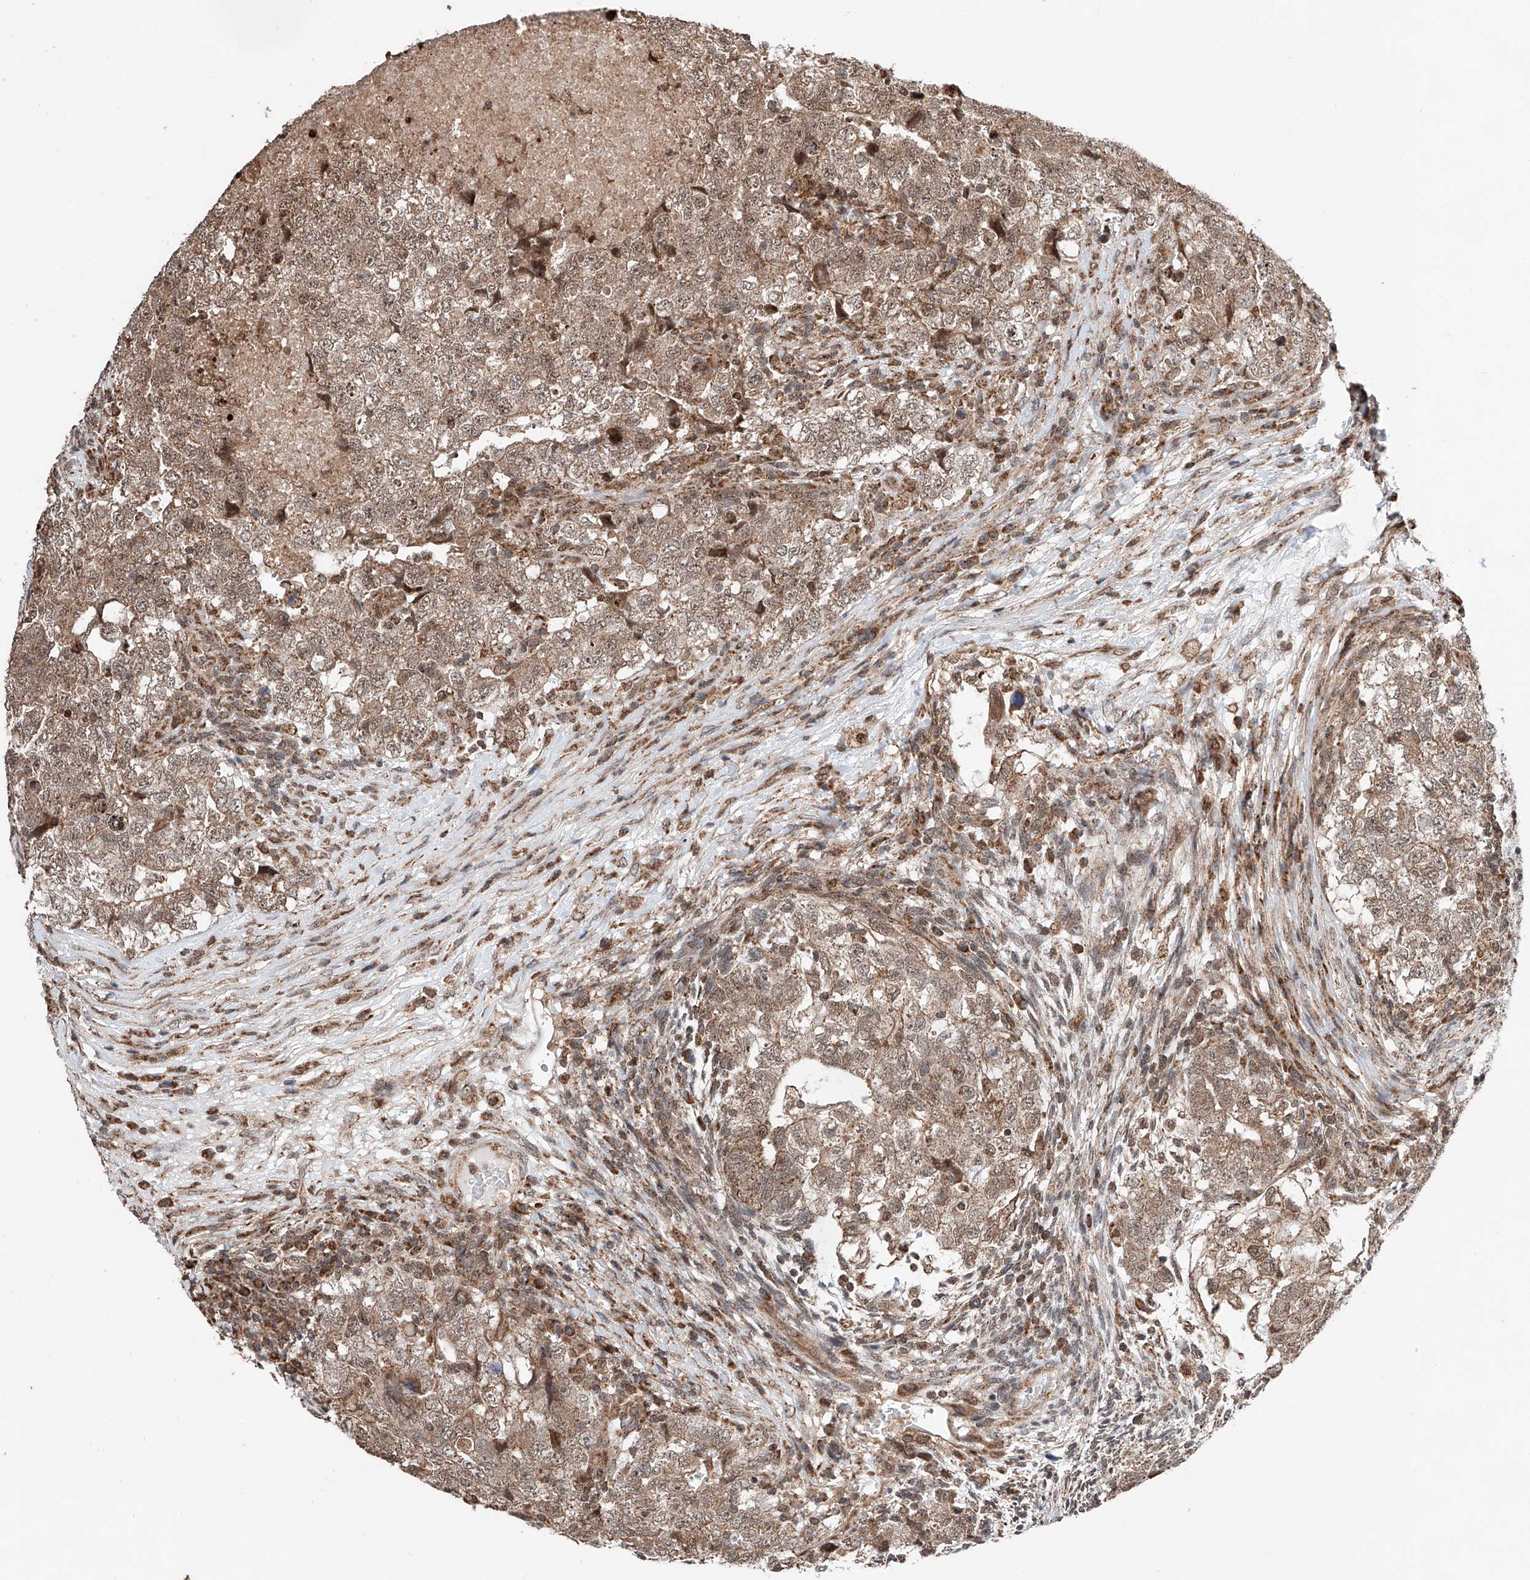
{"staining": {"intensity": "moderate", "quantity": ">75%", "location": "cytoplasmic/membranous,nuclear"}, "tissue": "testis cancer", "cell_type": "Tumor cells", "image_type": "cancer", "snomed": [{"axis": "morphology", "description": "Carcinoma, Embryonal, NOS"}, {"axis": "topography", "description": "Testis"}], "caption": "DAB (3,3'-diaminobenzidine) immunohistochemical staining of human testis cancer reveals moderate cytoplasmic/membranous and nuclear protein positivity in about >75% of tumor cells.", "gene": "ZNF445", "patient": {"sex": "male", "age": 37}}